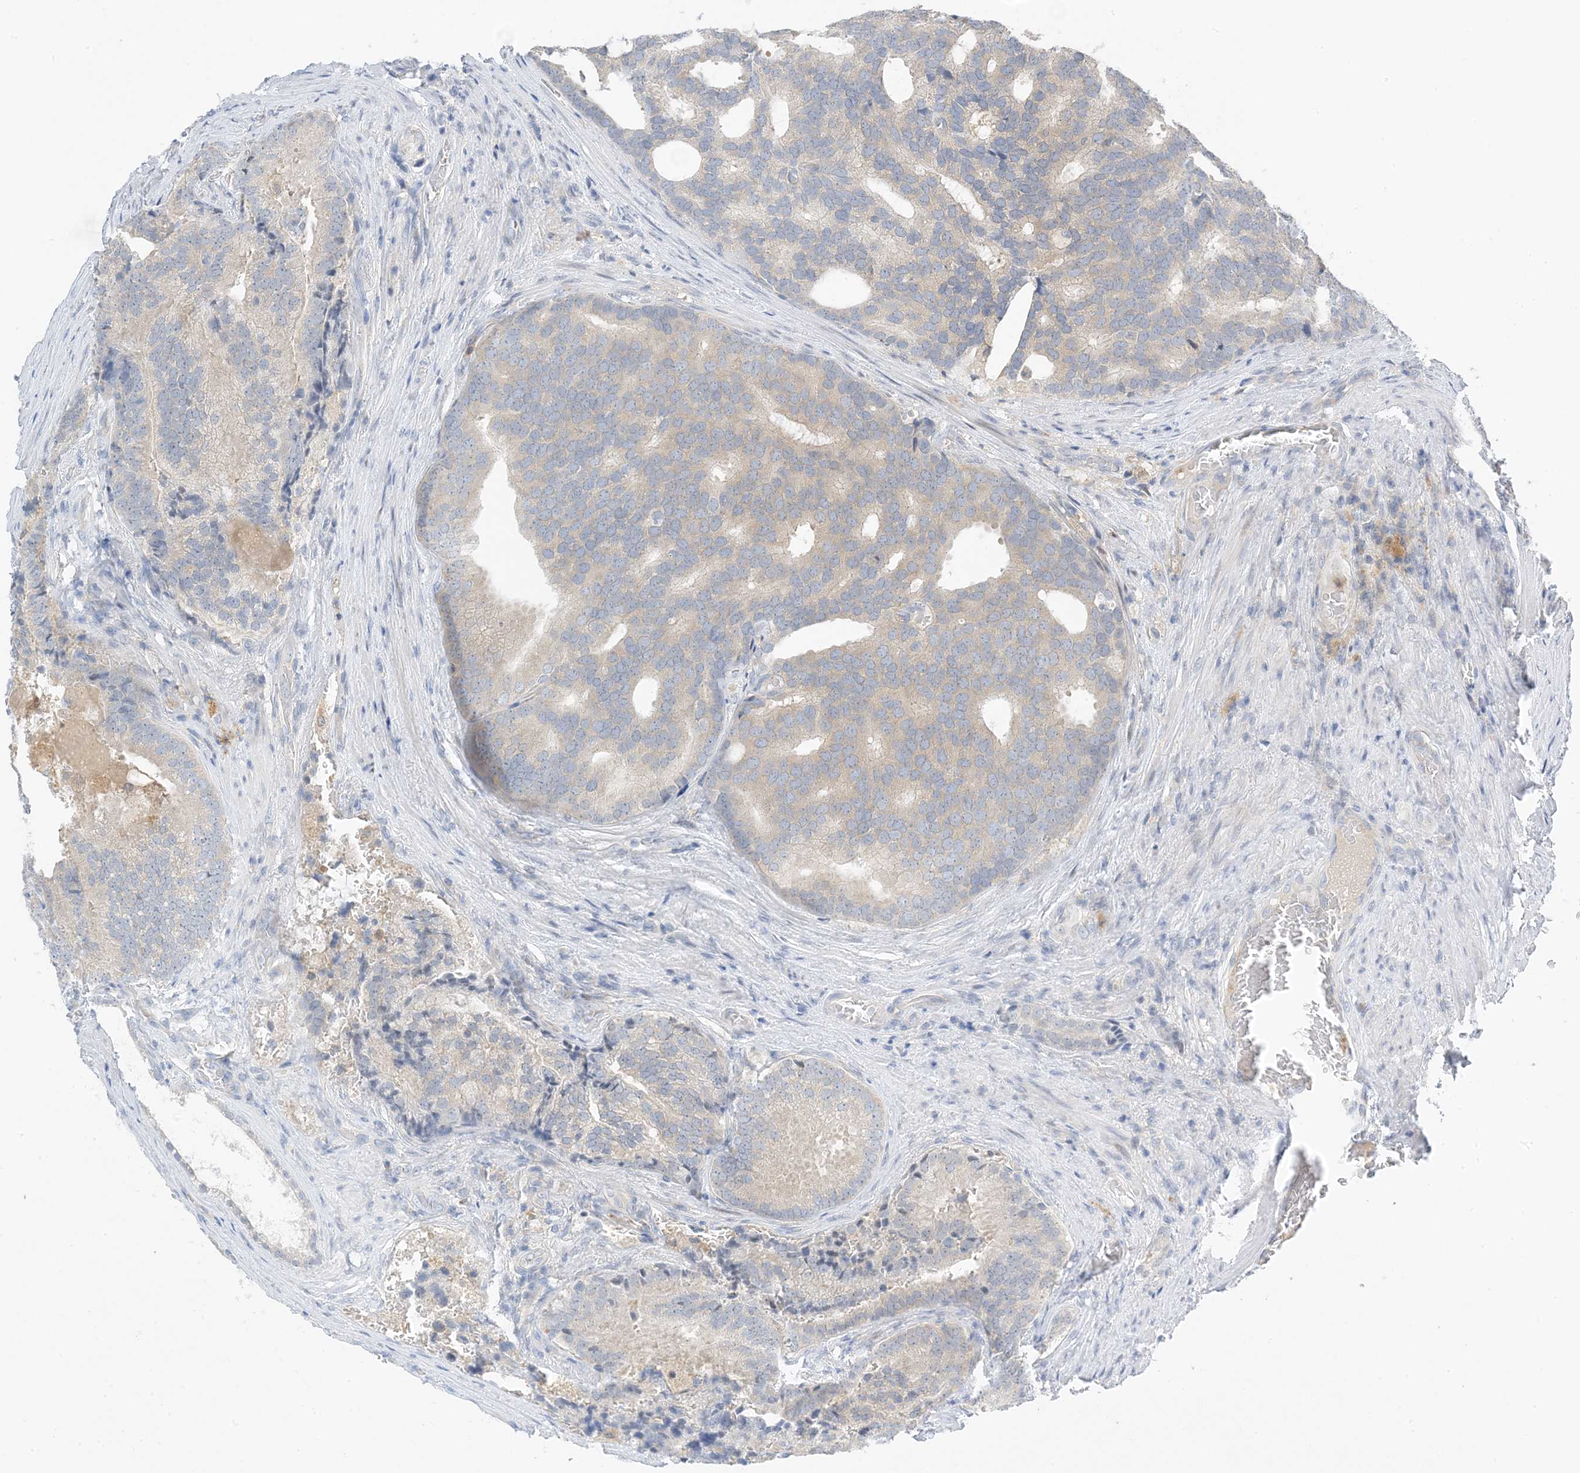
{"staining": {"intensity": "negative", "quantity": "none", "location": "none"}, "tissue": "prostate cancer", "cell_type": "Tumor cells", "image_type": "cancer", "snomed": [{"axis": "morphology", "description": "Adenocarcinoma, Low grade"}, {"axis": "topography", "description": "Prostate"}], "caption": "The image shows no staining of tumor cells in low-grade adenocarcinoma (prostate). (Stains: DAB (3,3'-diaminobenzidine) immunohistochemistry with hematoxylin counter stain, Microscopy: brightfield microscopy at high magnification).", "gene": "KIFBP", "patient": {"sex": "male", "age": 71}}